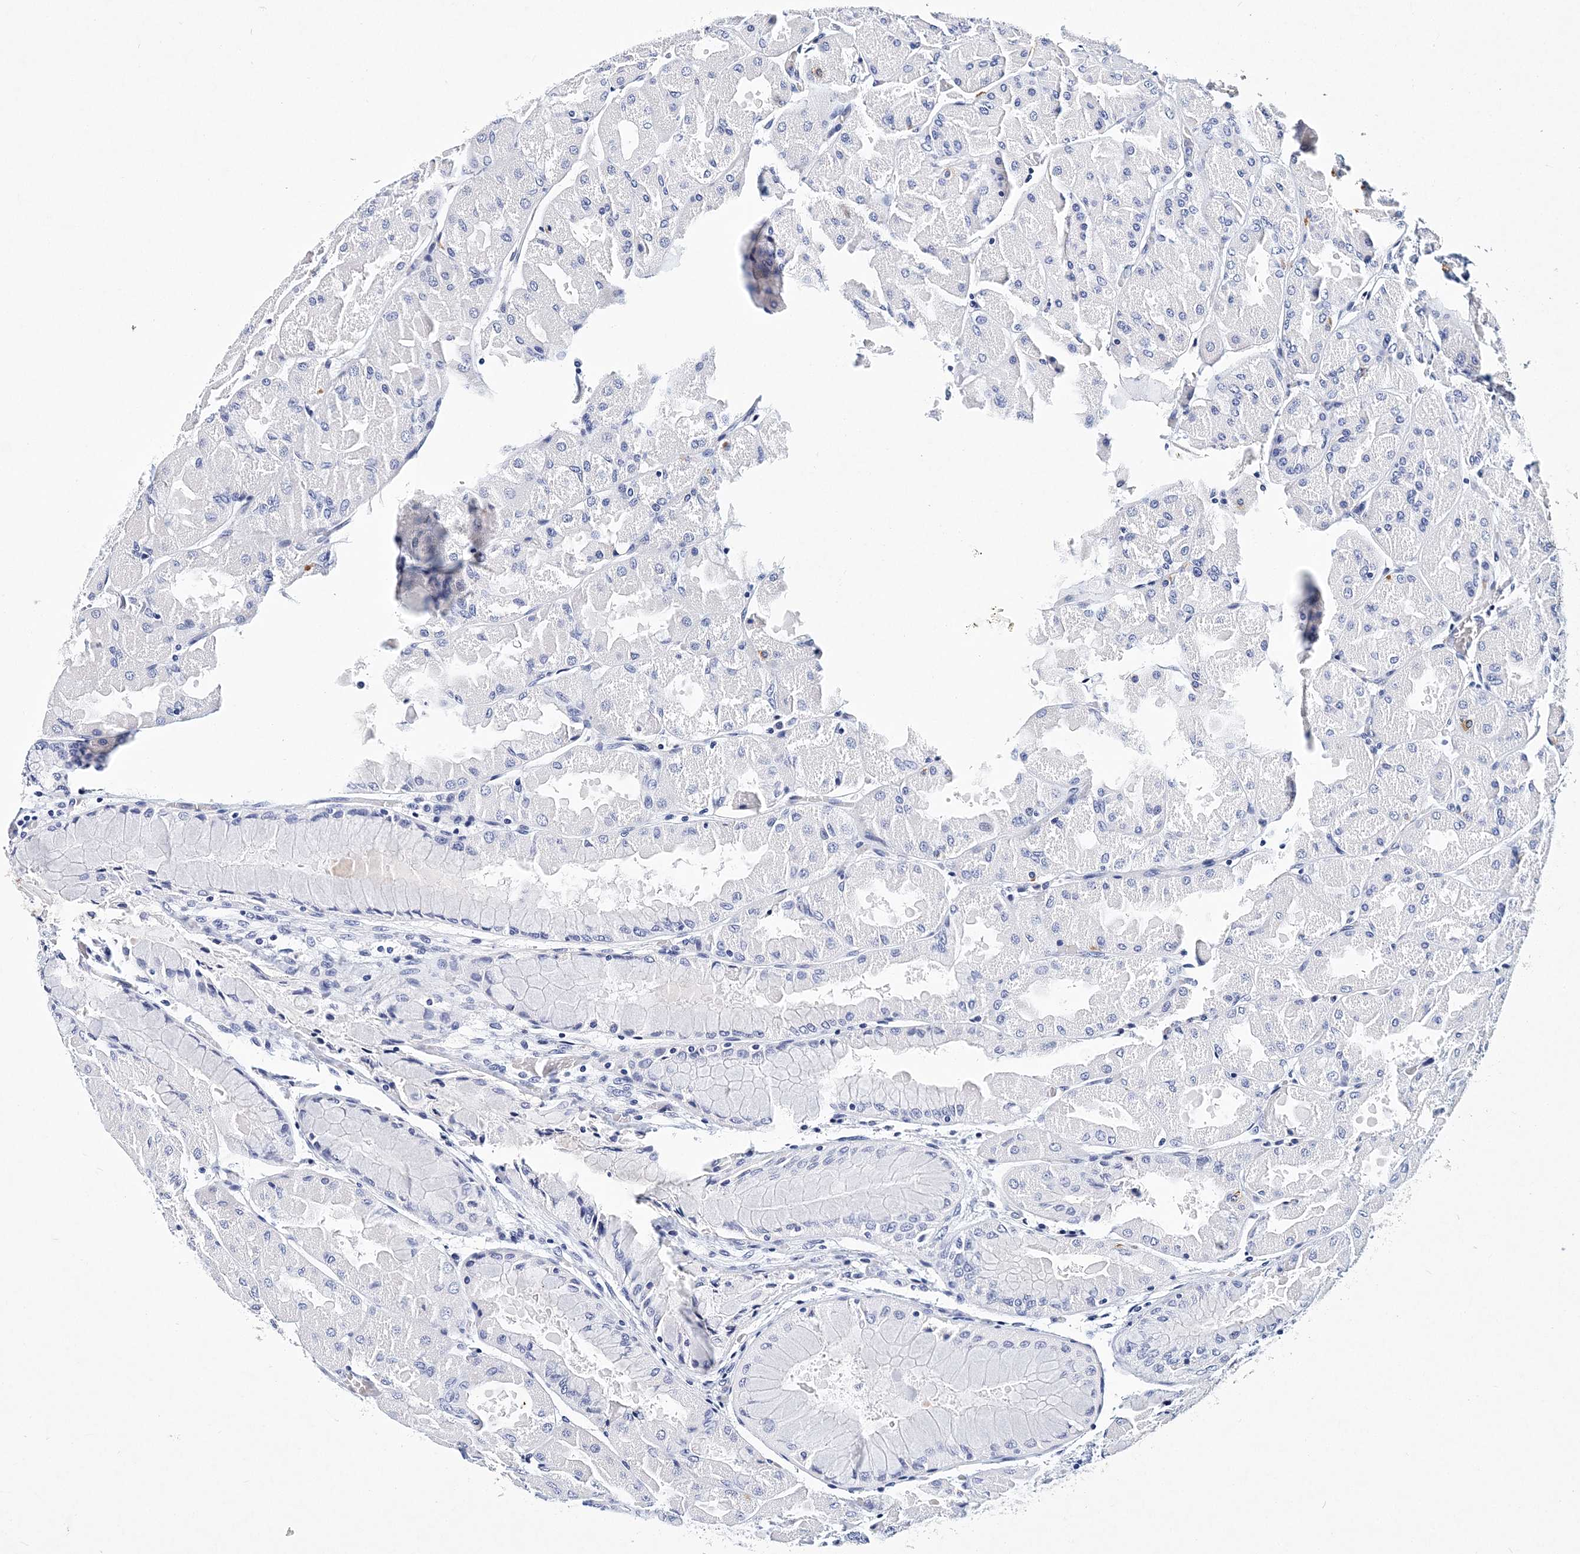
{"staining": {"intensity": "negative", "quantity": "none", "location": "none"}, "tissue": "stomach", "cell_type": "Glandular cells", "image_type": "normal", "snomed": [{"axis": "morphology", "description": "Normal tissue, NOS"}, {"axis": "topography", "description": "Stomach"}], "caption": "High magnification brightfield microscopy of normal stomach stained with DAB (brown) and counterstained with hematoxylin (blue): glandular cells show no significant staining. (DAB IHC visualized using brightfield microscopy, high magnification).", "gene": "ITGA2B", "patient": {"sex": "female", "age": 61}}